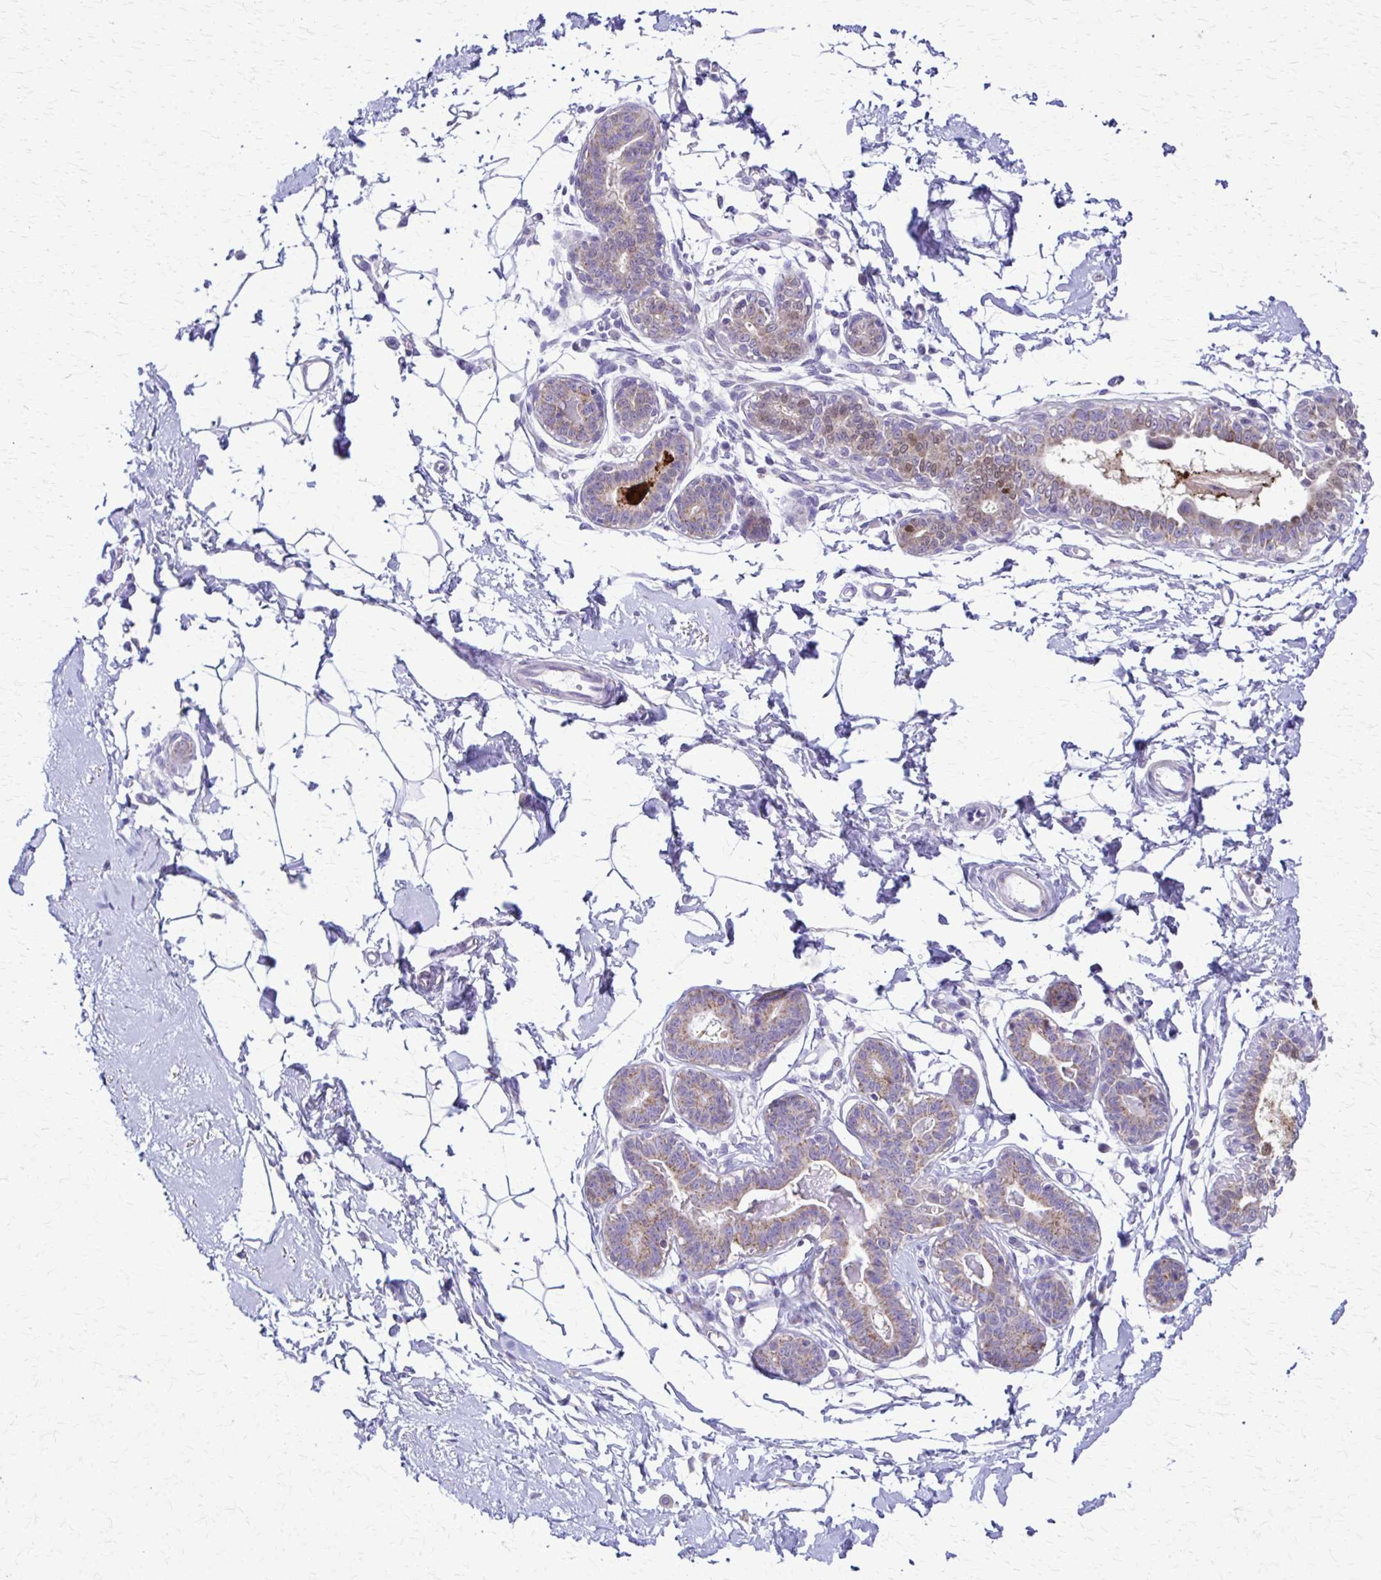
{"staining": {"intensity": "negative", "quantity": "none", "location": "none"}, "tissue": "breast", "cell_type": "Adipocytes", "image_type": "normal", "snomed": [{"axis": "morphology", "description": "Normal tissue, NOS"}, {"axis": "topography", "description": "Breast"}], "caption": "Immunohistochemistry (IHC) of unremarkable human breast displays no expression in adipocytes.", "gene": "SAMD13", "patient": {"sex": "female", "age": 45}}